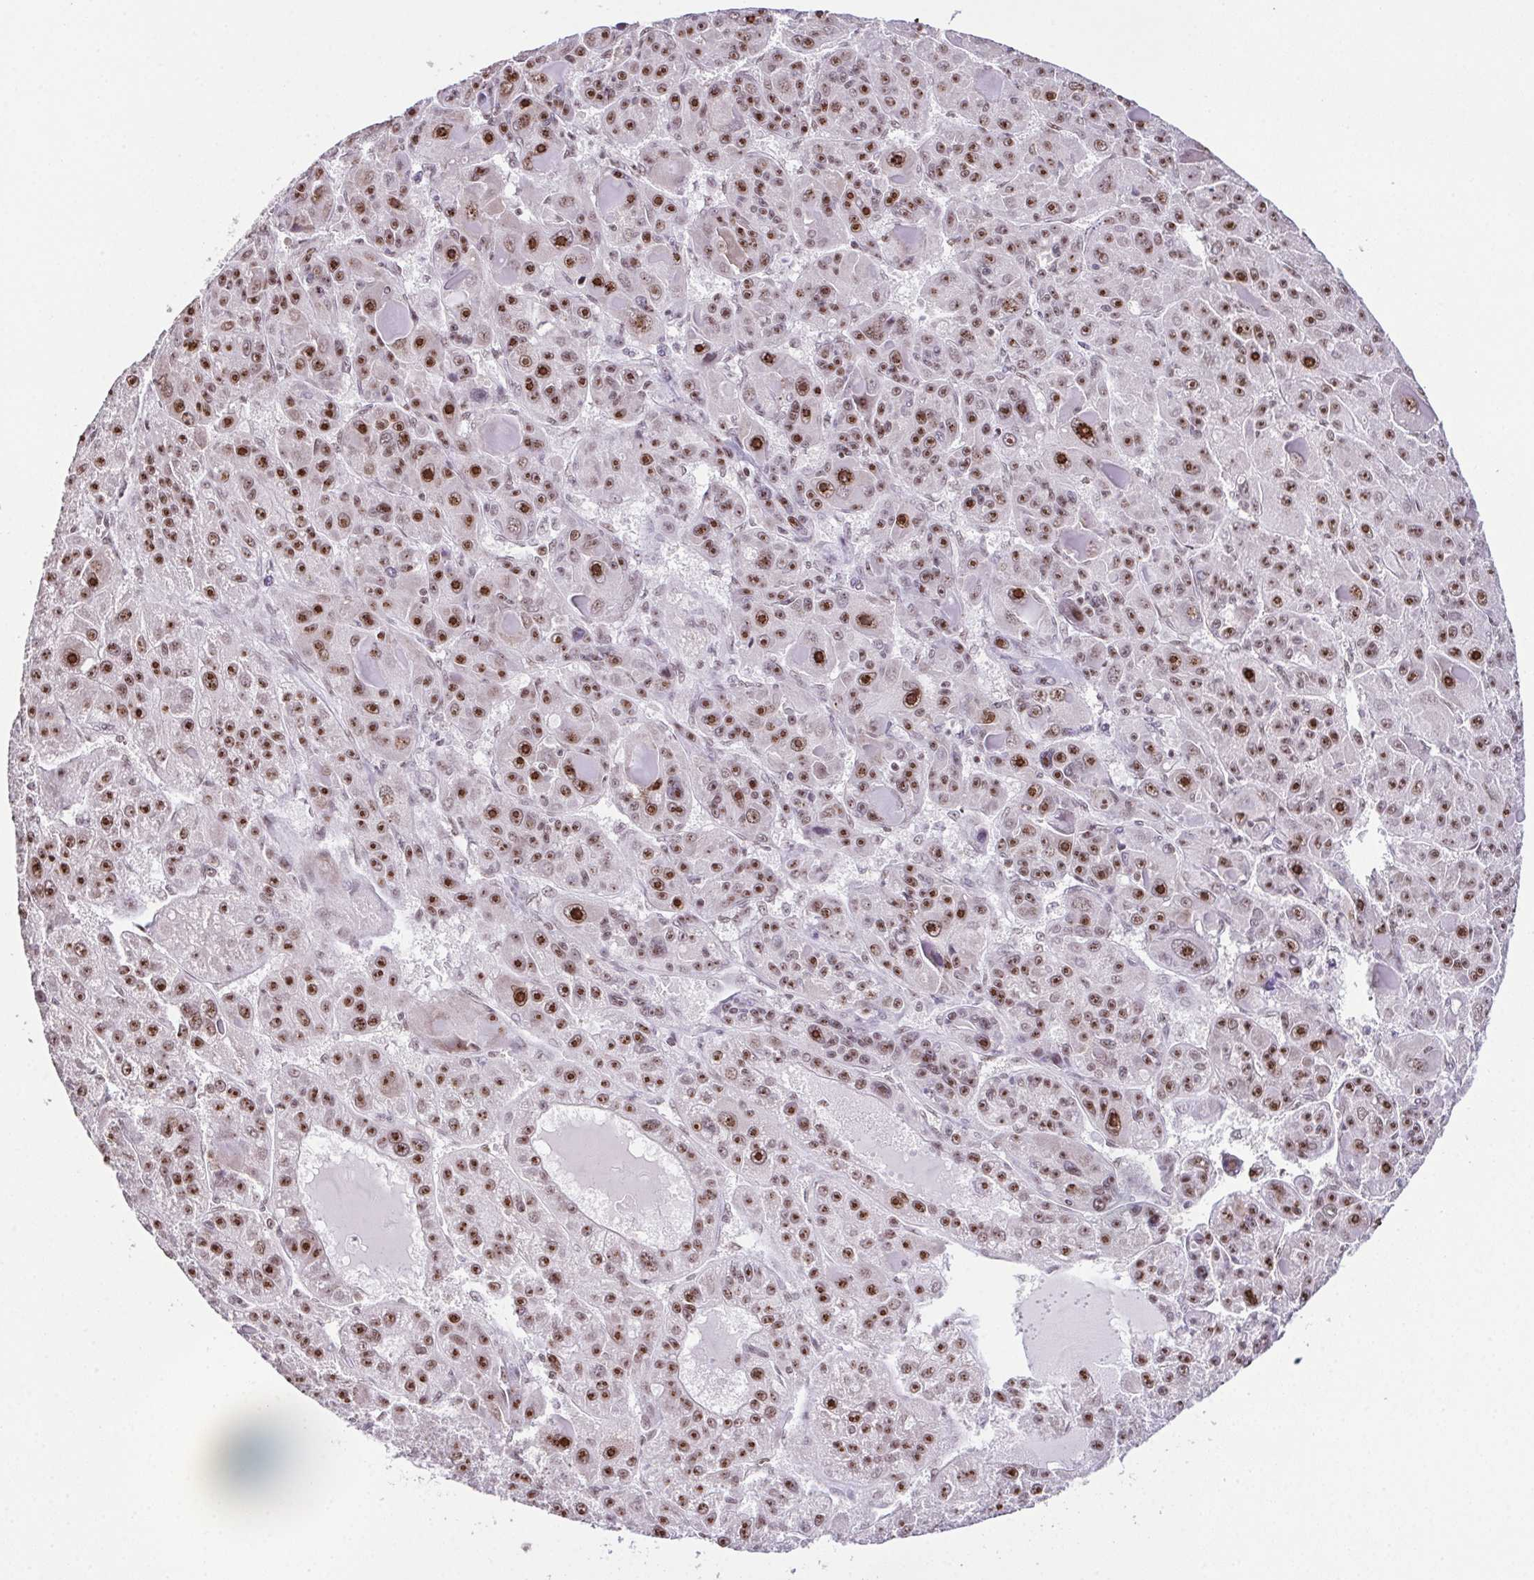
{"staining": {"intensity": "strong", "quantity": ">75%", "location": "nuclear"}, "tissue": "liver cancer", "cell_type": "Tumor cells", "image_type": "cancer", "snomed": [{"axis": "morphology", "description": "Carcinoma, Hepatocellular, NOS"}, {"axis": "topography", "description": "Liver"}], "caption": "Human liver hepatocellular carcinoma stained with a brown dye exhibits strong nuclear positive staining in approximately >75% of tumor cells.", "gene": "ZNF800", "patient": {"sex": "male", "age": 76}}